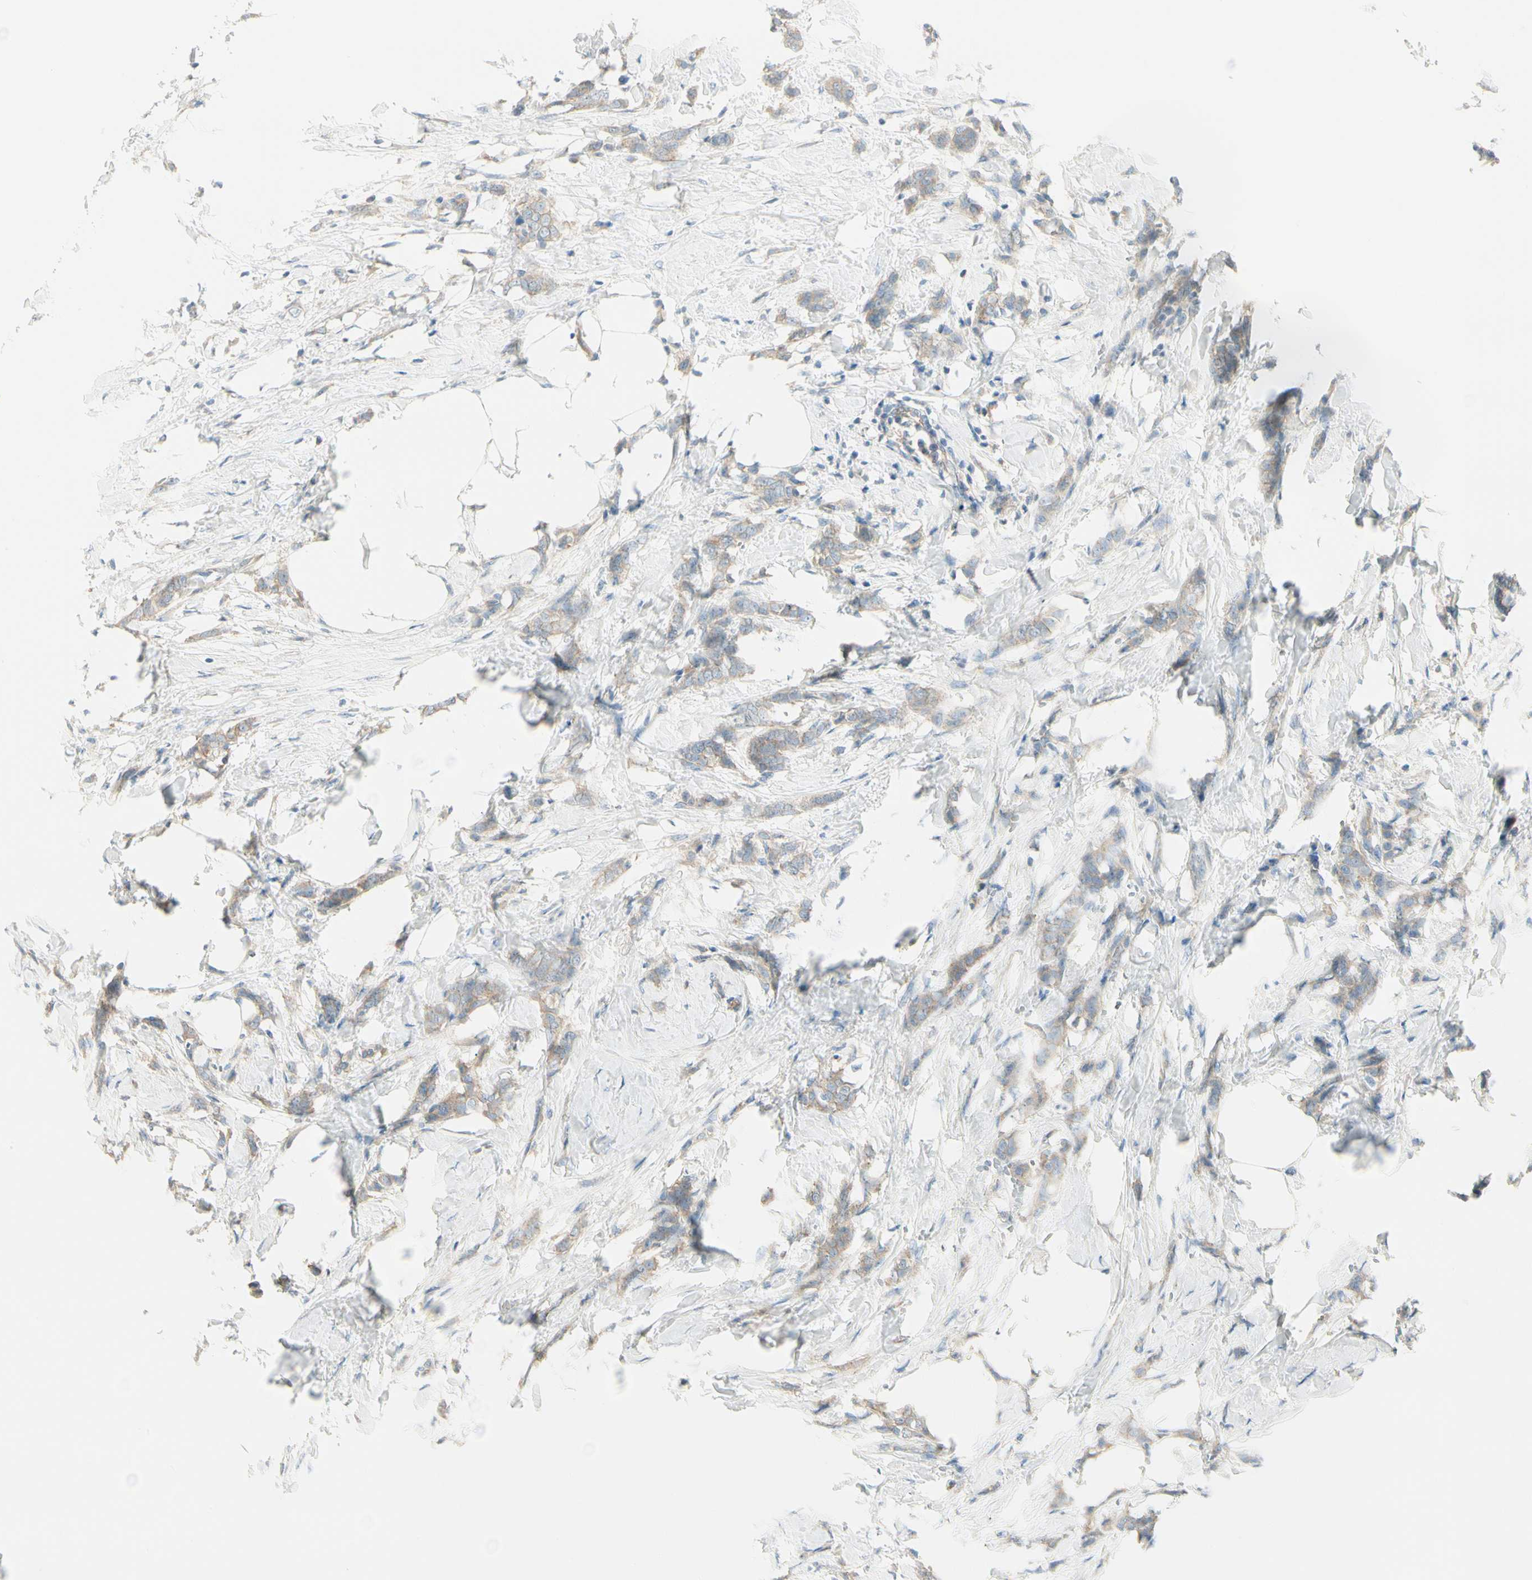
{"staining": {"intensity": "weak", "quantity": ">75%", "location": "cytoplasmic/membranous"}, "tissue": "breast cancer", "cell_type": "Tumor cells", "image_type": "cancer", "snomed": [{"axis": "morphology", "description": "Lobular carcinoma, in situ"}, {"axis": "morphology", "description": "Lobular carcinoma"}, {"axis": "topography", "description": "Breast"}], "caption": "This photomicrograph shows immunohistochemistry (IHC) staining of breast cancer, with low weak cytoplasmic/membranous positivity in approximately >75% of tumor cells.", "gene": "AGFG1", "patient": {"sex": "female", "age": 41}}